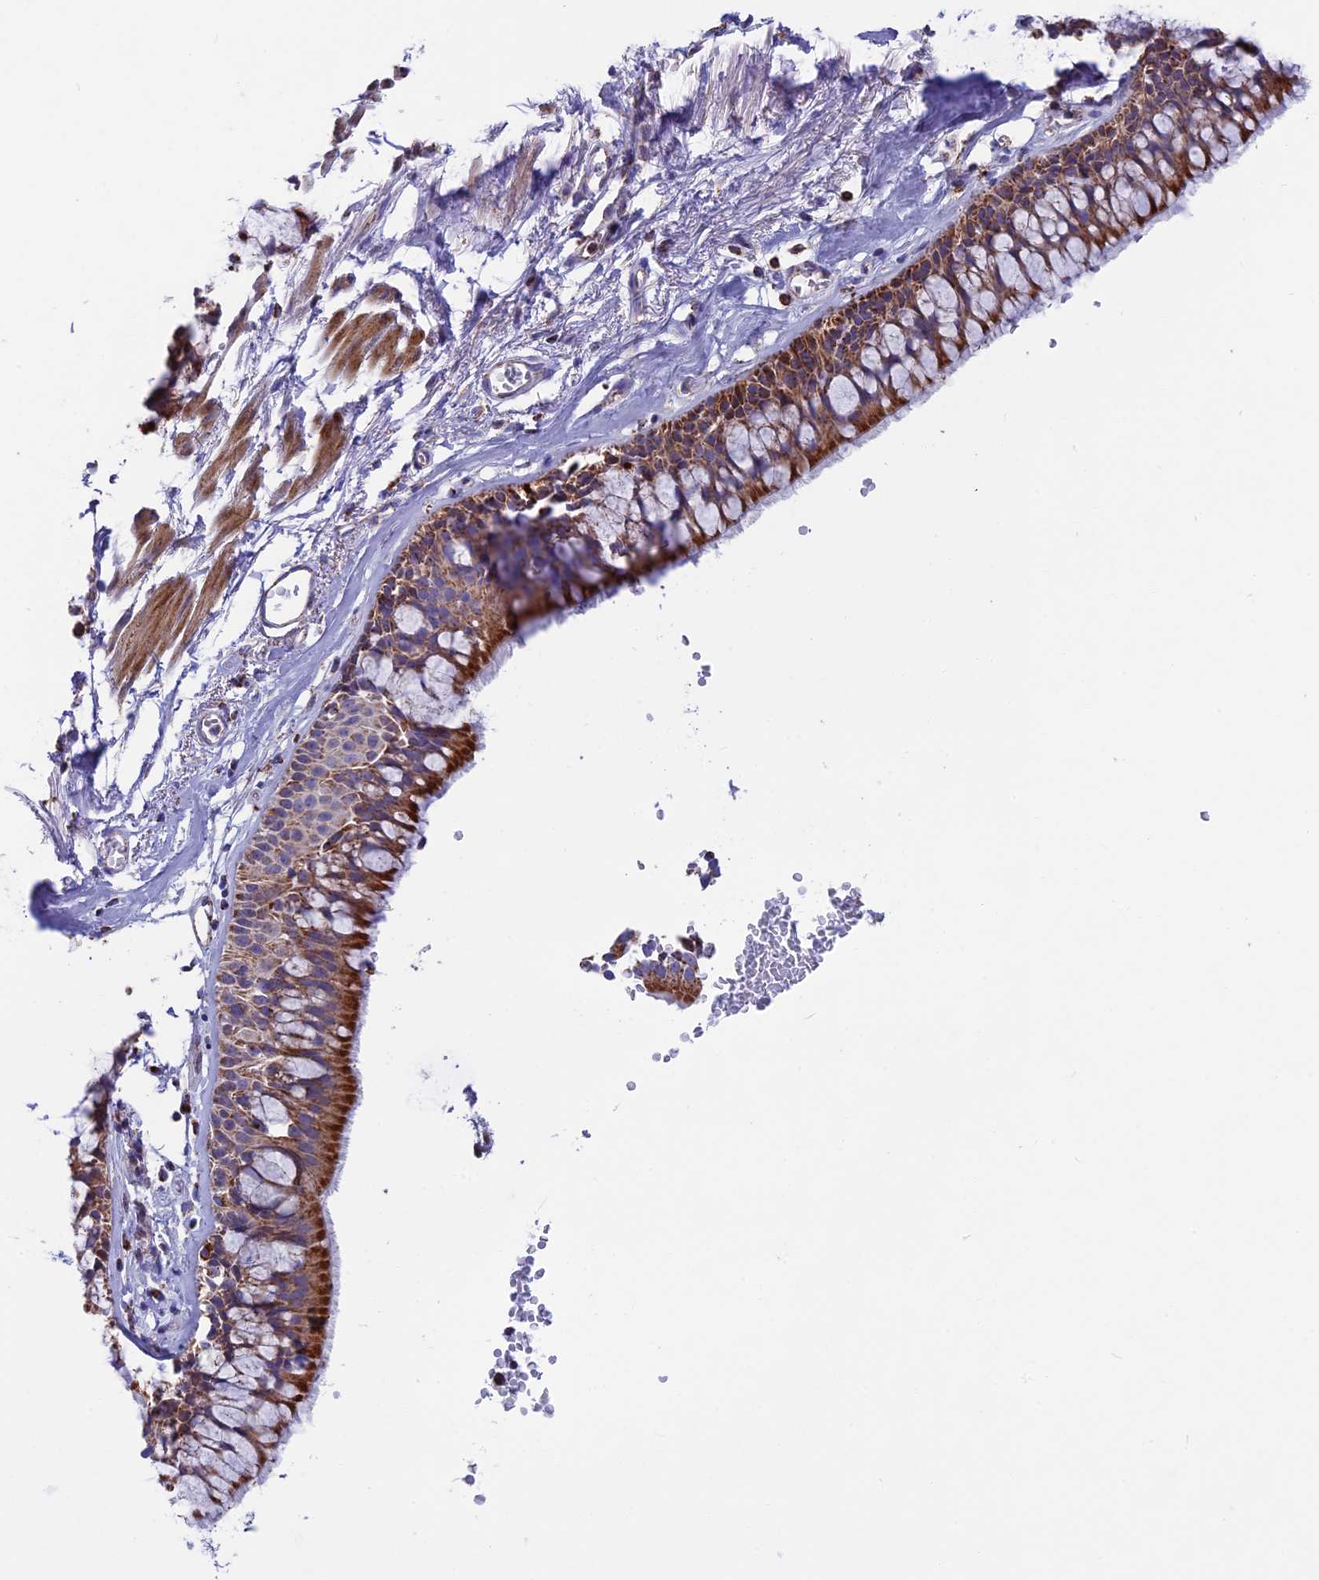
{"staining": {"intensity": "strong", "quantity": "25%-75%", "location": "cytoplasmic/membranous"}, "tissue": "bronchus", "cell_type": "Respiratory epithelial cells", "image_type": "normal", "snomed": [{"axis": "morphology", "description": "Normal tissue, NOS"}, {"axis": "morphology", "description": "Inflammation, NOS"}, {"axis": "topography", "description": "Cartilage tissue"}, {"axis": "topography", "description": "Bronchus"}, {"axis": "topography", "description": "Lung"}], "caption": "Respiratory epithelial cells demonstrate high levels of strong cytoplasmic/membranous expression in about 25%-75% of cells in unremarkable human bronchus.", "gene": "CS", "patient": {"sex": "female", "age": 64}}